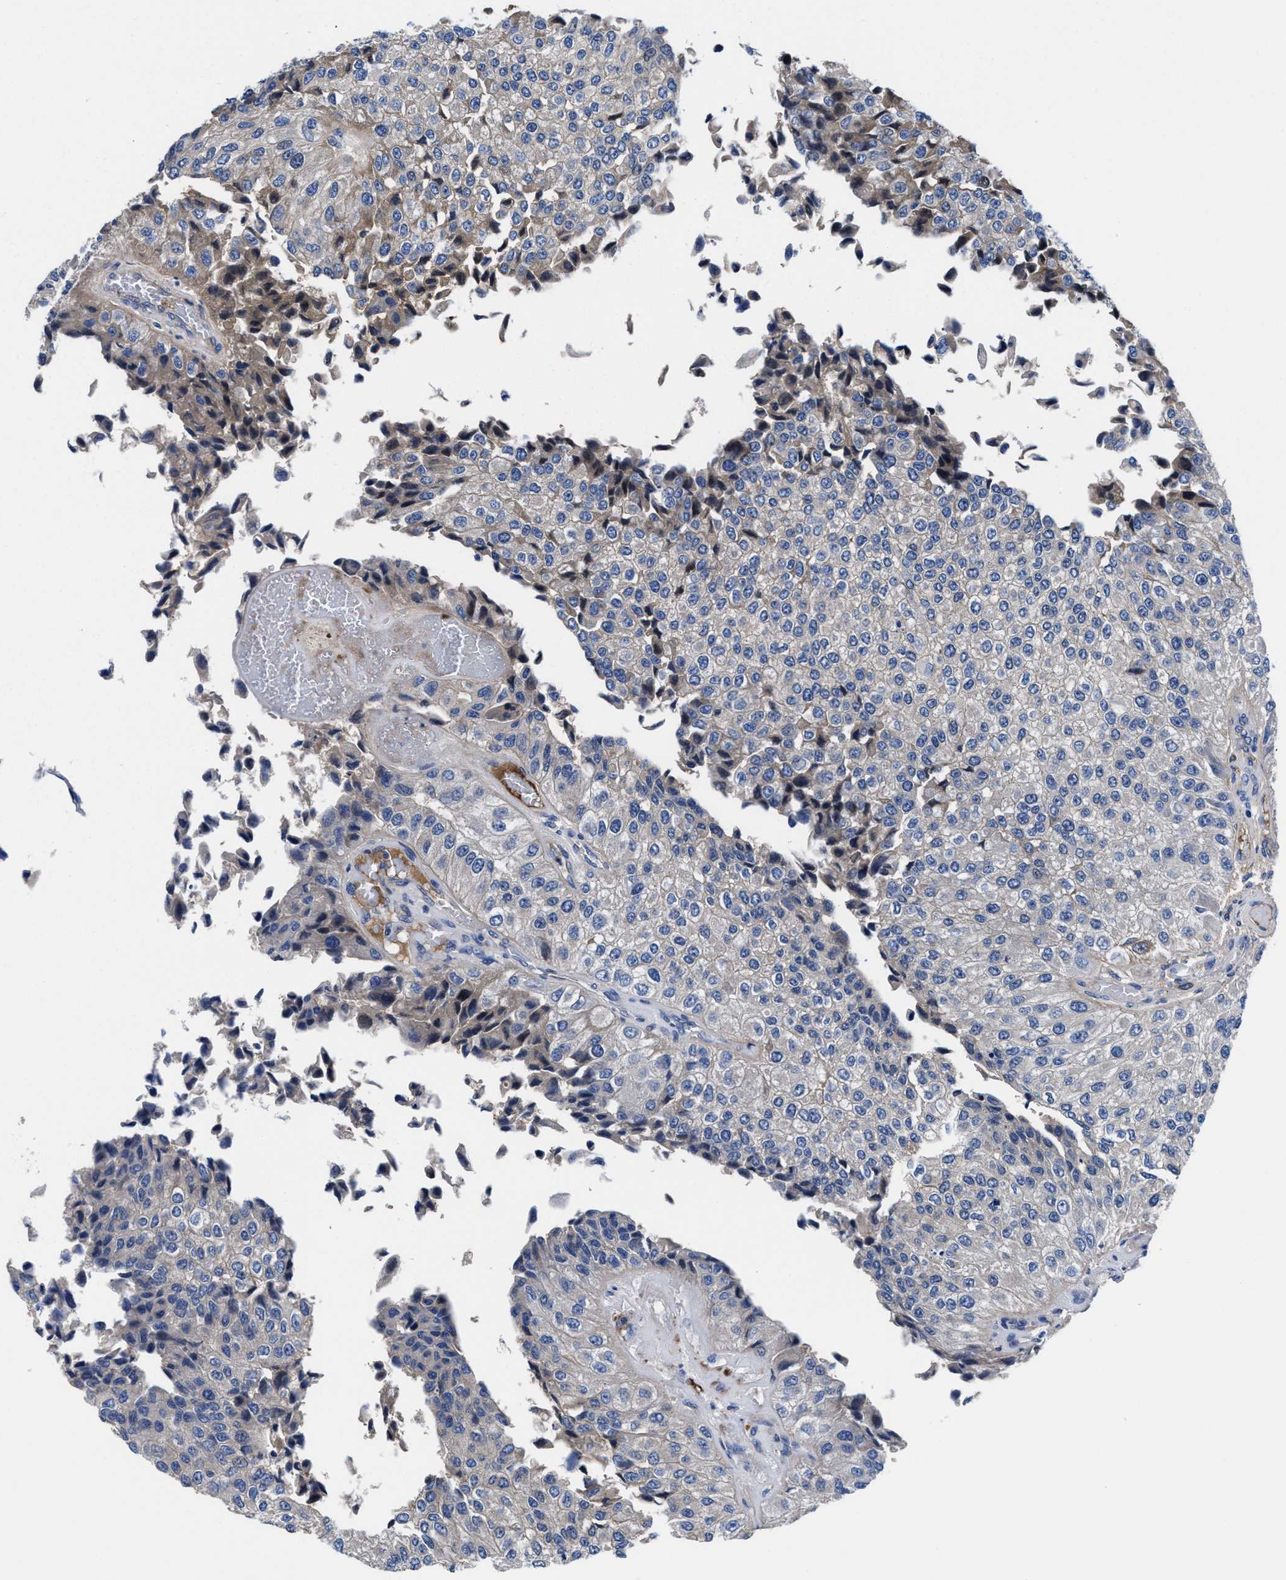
{"staining": {"intensity": "weak", "quantity": "<25%", "location": "cytoplasmic/membranous"}, "tissue": "urothelial cancer", "cell_type": "Tumor cells", "image_type": "cancer", "snomed": [{"axis": "morphology", "description": "Urothelial carcinoma, High grade"}, {"axis": "topography", "description": "Kidney"}, {"axis": "topography", "description": "Urinary bladder"}], "caption": "The image displays no staining of tumor cells in urothelial carcinoma (high-grade). (Immunohistochemistry (ihc), brightfield microscopy, high magnification).", "gene": "DHRS13", "patient": {"sex": "male", "age": 77}}